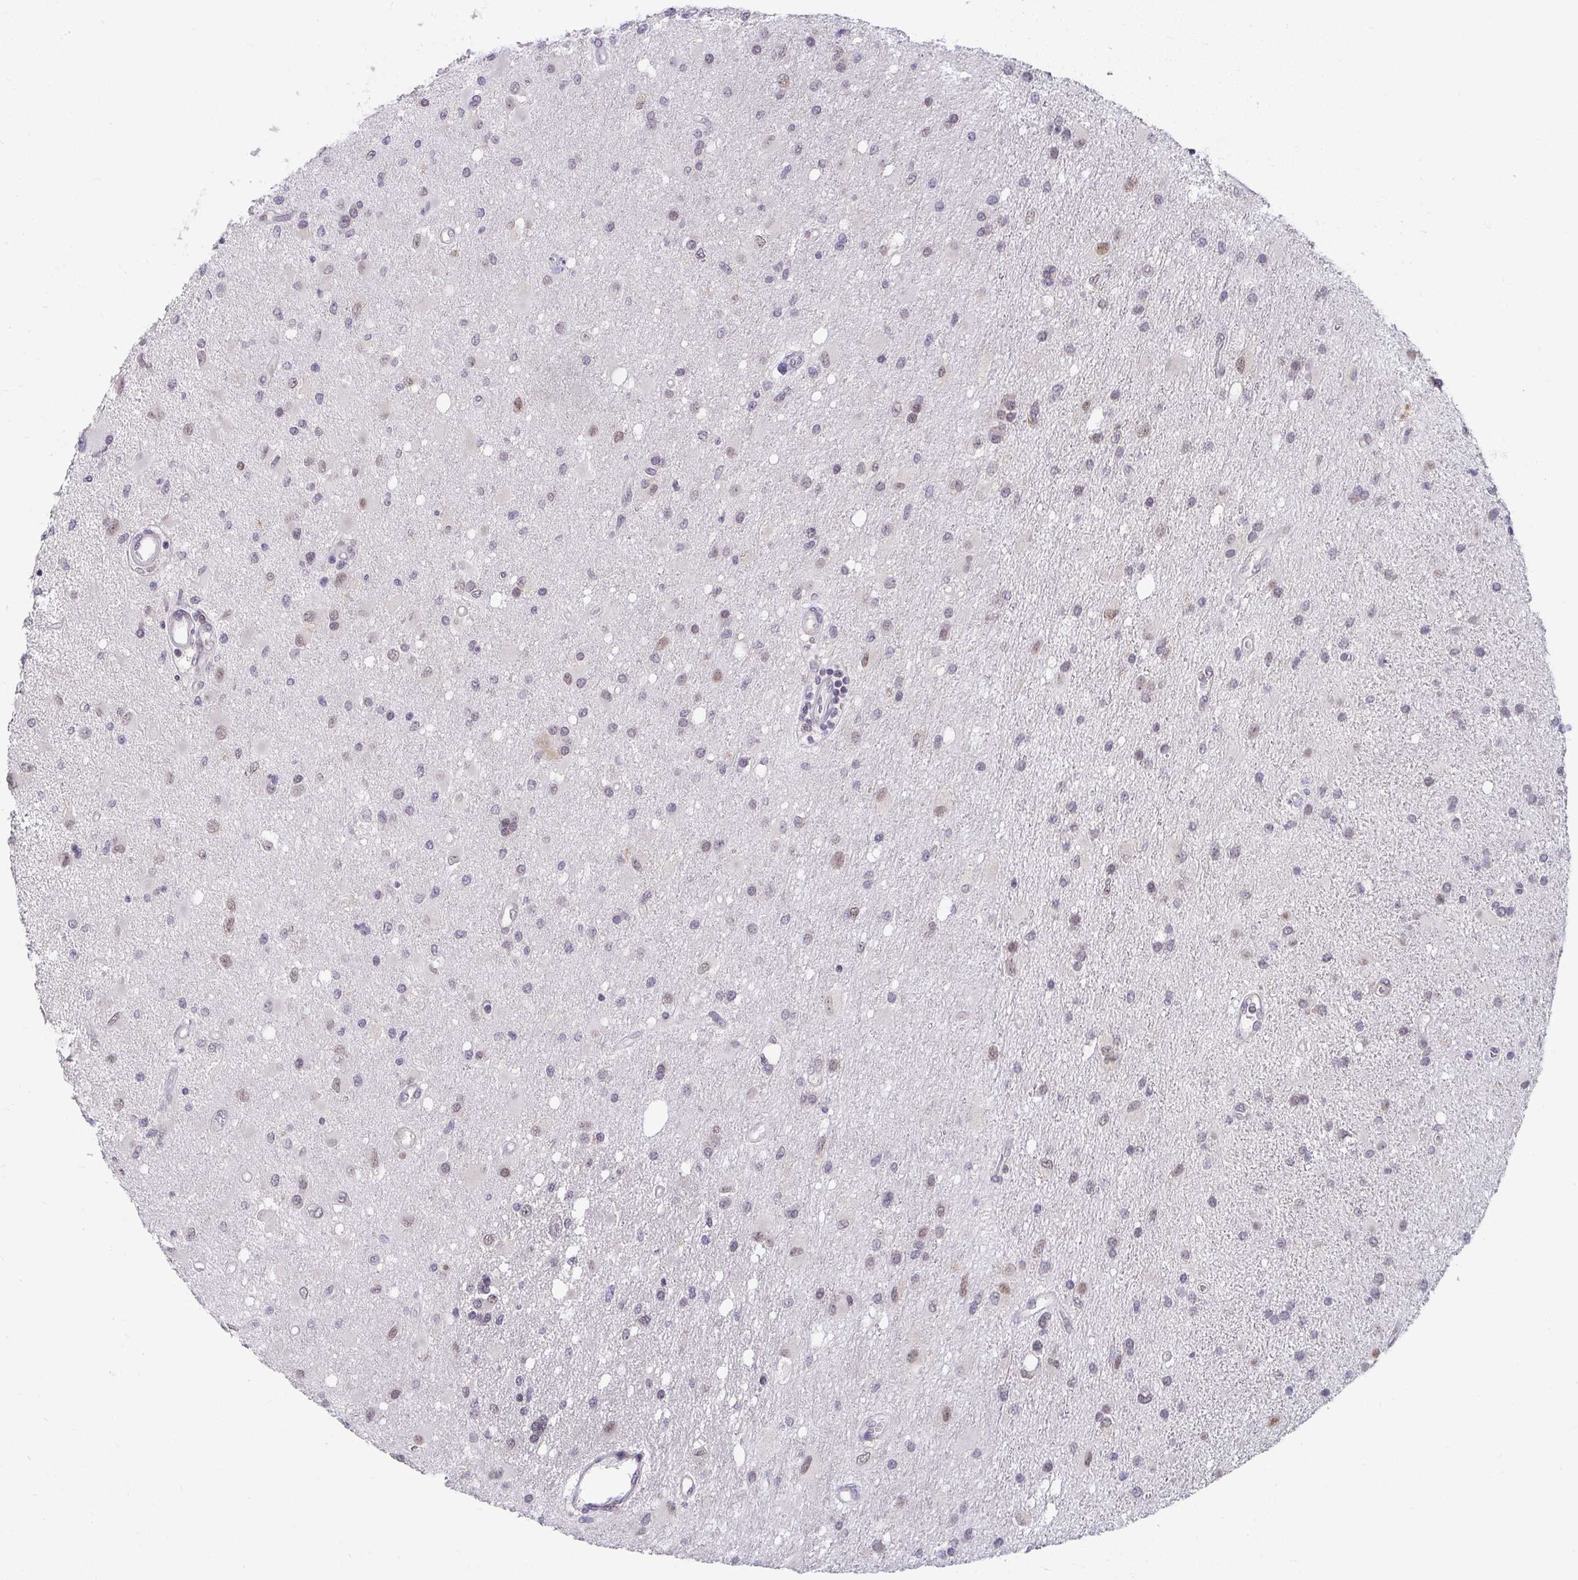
{"staining": {"intensity": "moderate", "quantity": "25%-75%", "location": "nuclear"}, "tissue": "glioma", "cell_type": "Tumor cells", "image_type": "cancer", "snomed": [{"axis": "morphology", "description": "Glioma, malignant, High grade"}, {"axis": "topography", "description": "Brain"}], "caption": "High-grade glioma (malignant) stained with a protein marker shows moderate staining in tumor cells.", "gene": "SYNCRIP", "patient": {"sex": "male", "age": 67}}